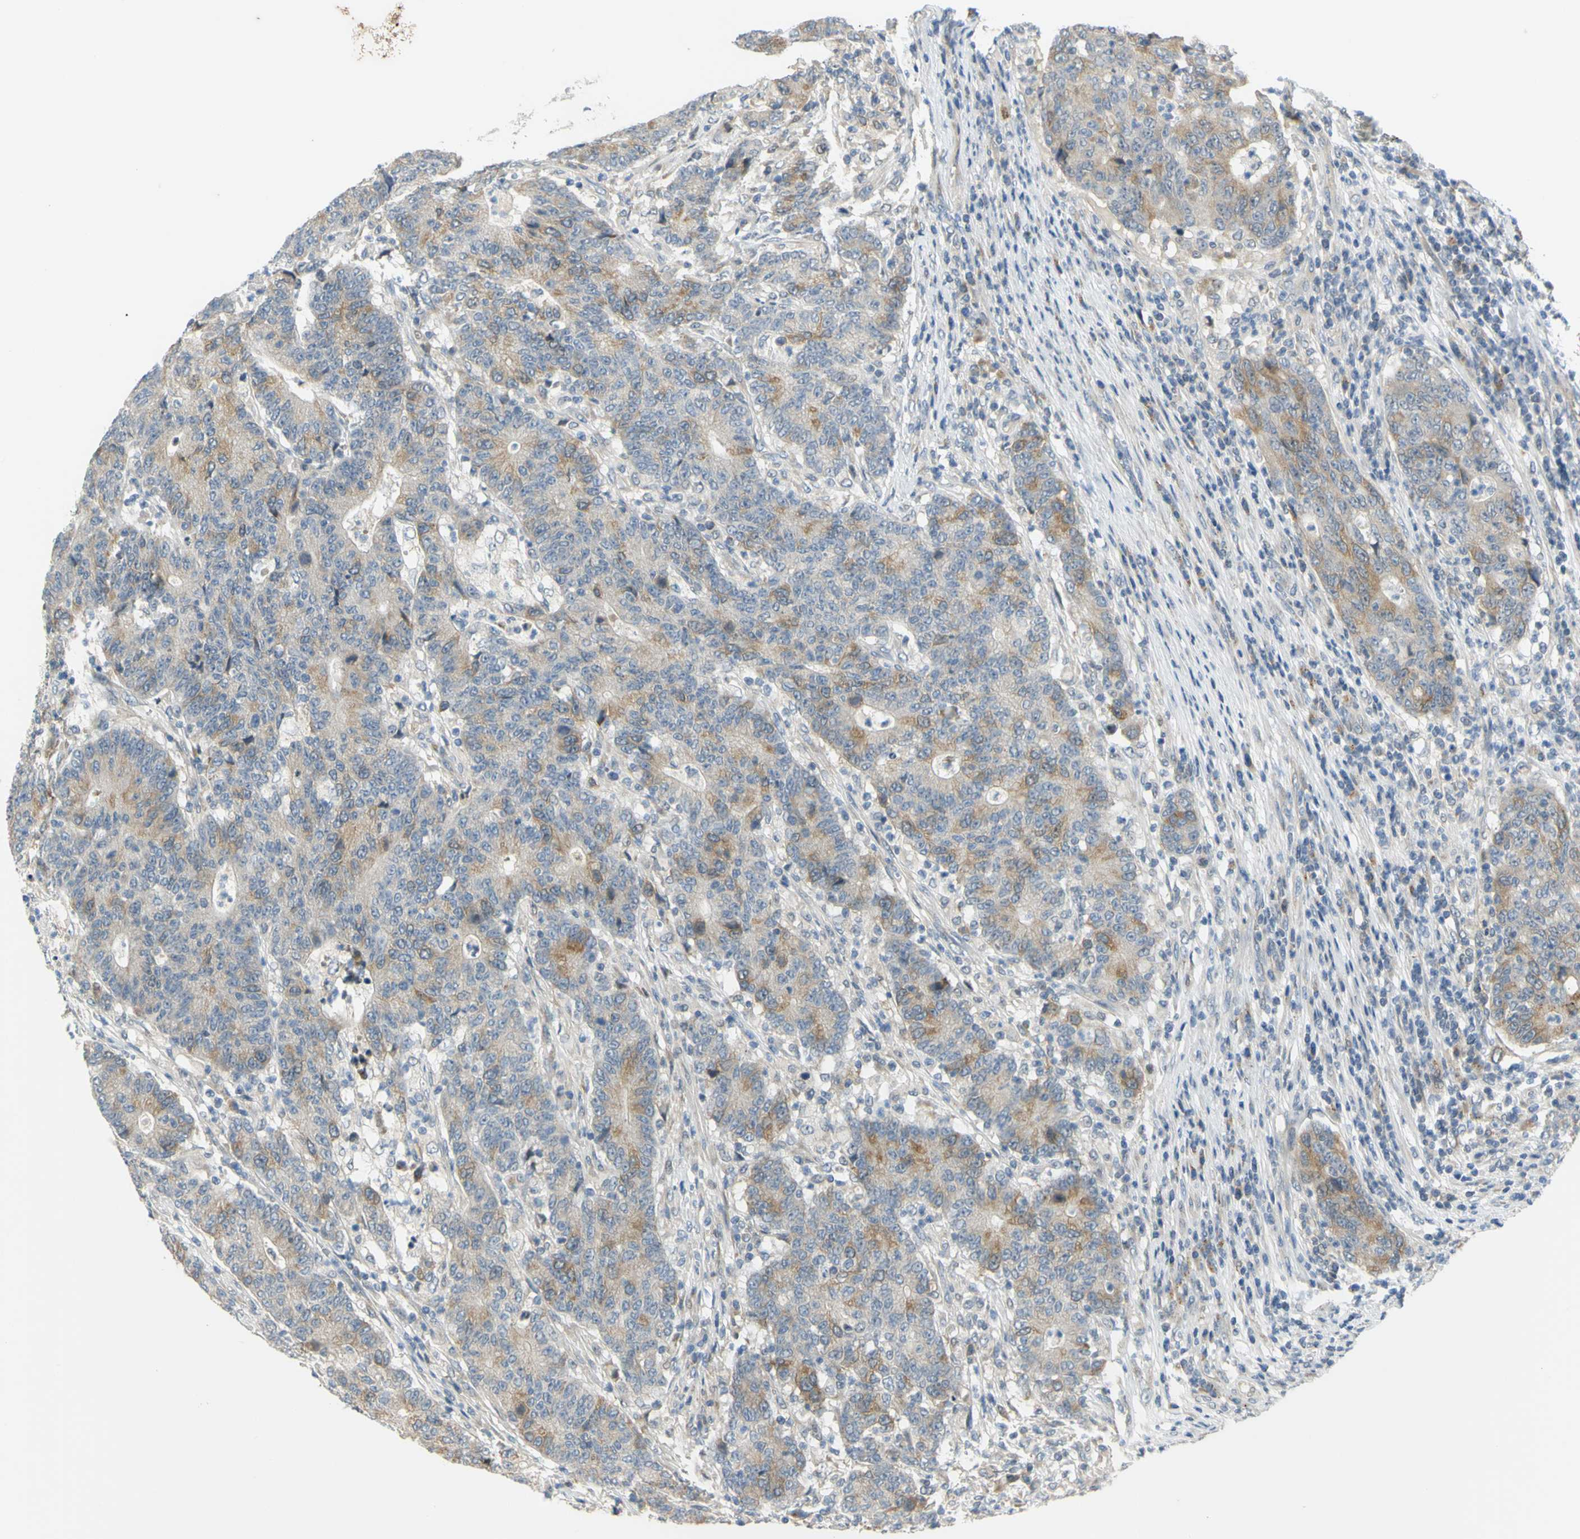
{"staining": {"intensity": "moderate", "quantity": "25%-75%", "location": "cytoplasmic/membranous"}, "tissue": "colorectal cancer", "cell_type": "Tumor cells", "image_type": "cancer", "snomed": [{"axis": "morphology", "description": "Normal tissue, NOS"}, {"axis": "morphology", "description": "Adenocarcinoma, NOS"}, {"axis": "topography", "description": "Colon"}], "caption": "Protein analysis of colorectal cancer tissue displays moderate cytoplasmic/membranous staining in about 25%-75% of tumor cells. Nuclei are stained in blue.", "gene": "CCNB2", "patient": {"sex": "female", "age": 75}}